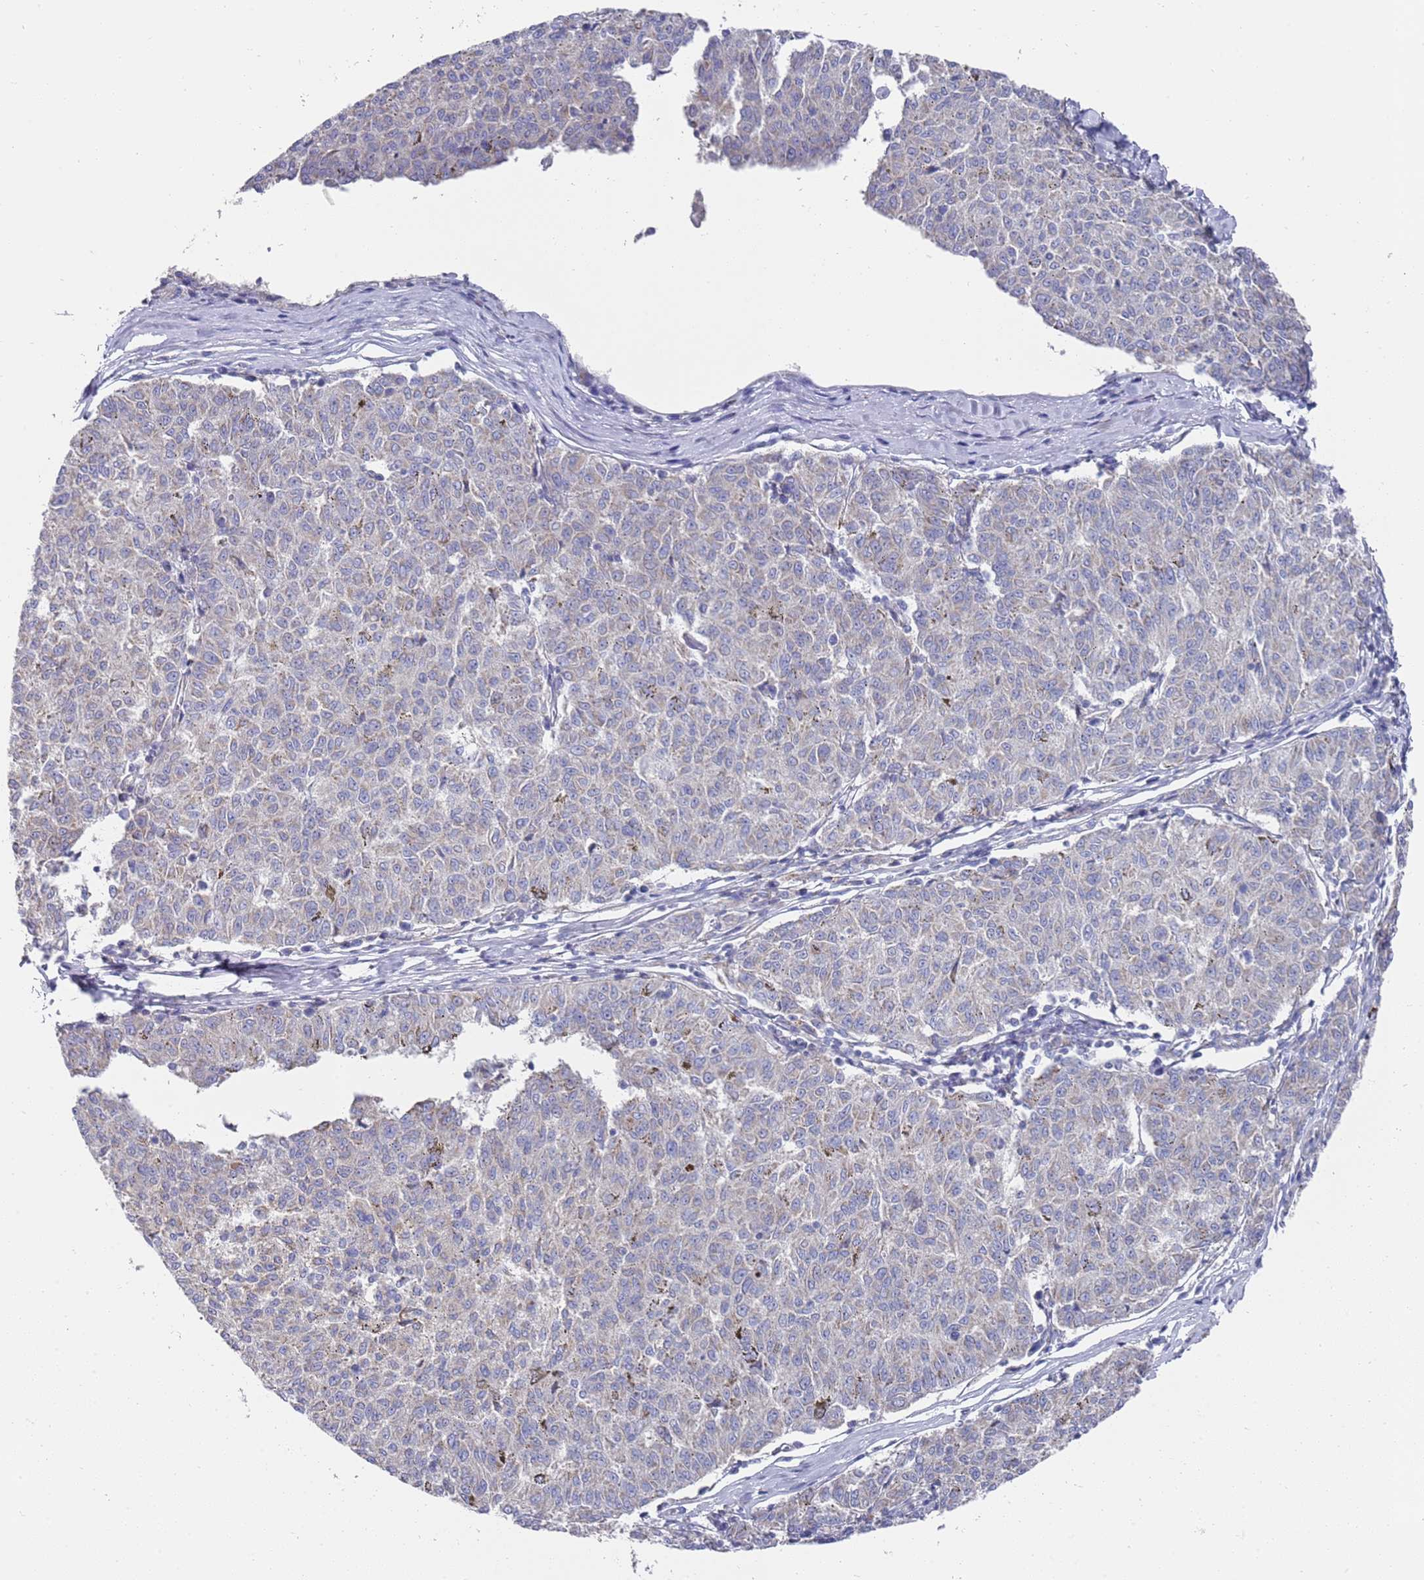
{"staining": {"intensity": "negative", "quantity": "none", "location": "none"}, "tissue": "melanoma", "cell_type": "Tumor cells", "image_type": "cancer", "snomed": [{"axis": "morphology", "description": "Malignant melanoma, NOS"}, {"axis": "topography", "description": "Skin"}], "caption": "IHC photomicrograph of neoplastic tissue: melanoma stained with DAB displays no significant protein expression in tumor cells.", "gene": "SCAPER", "patient": {"sex": "female", "age": 72}}